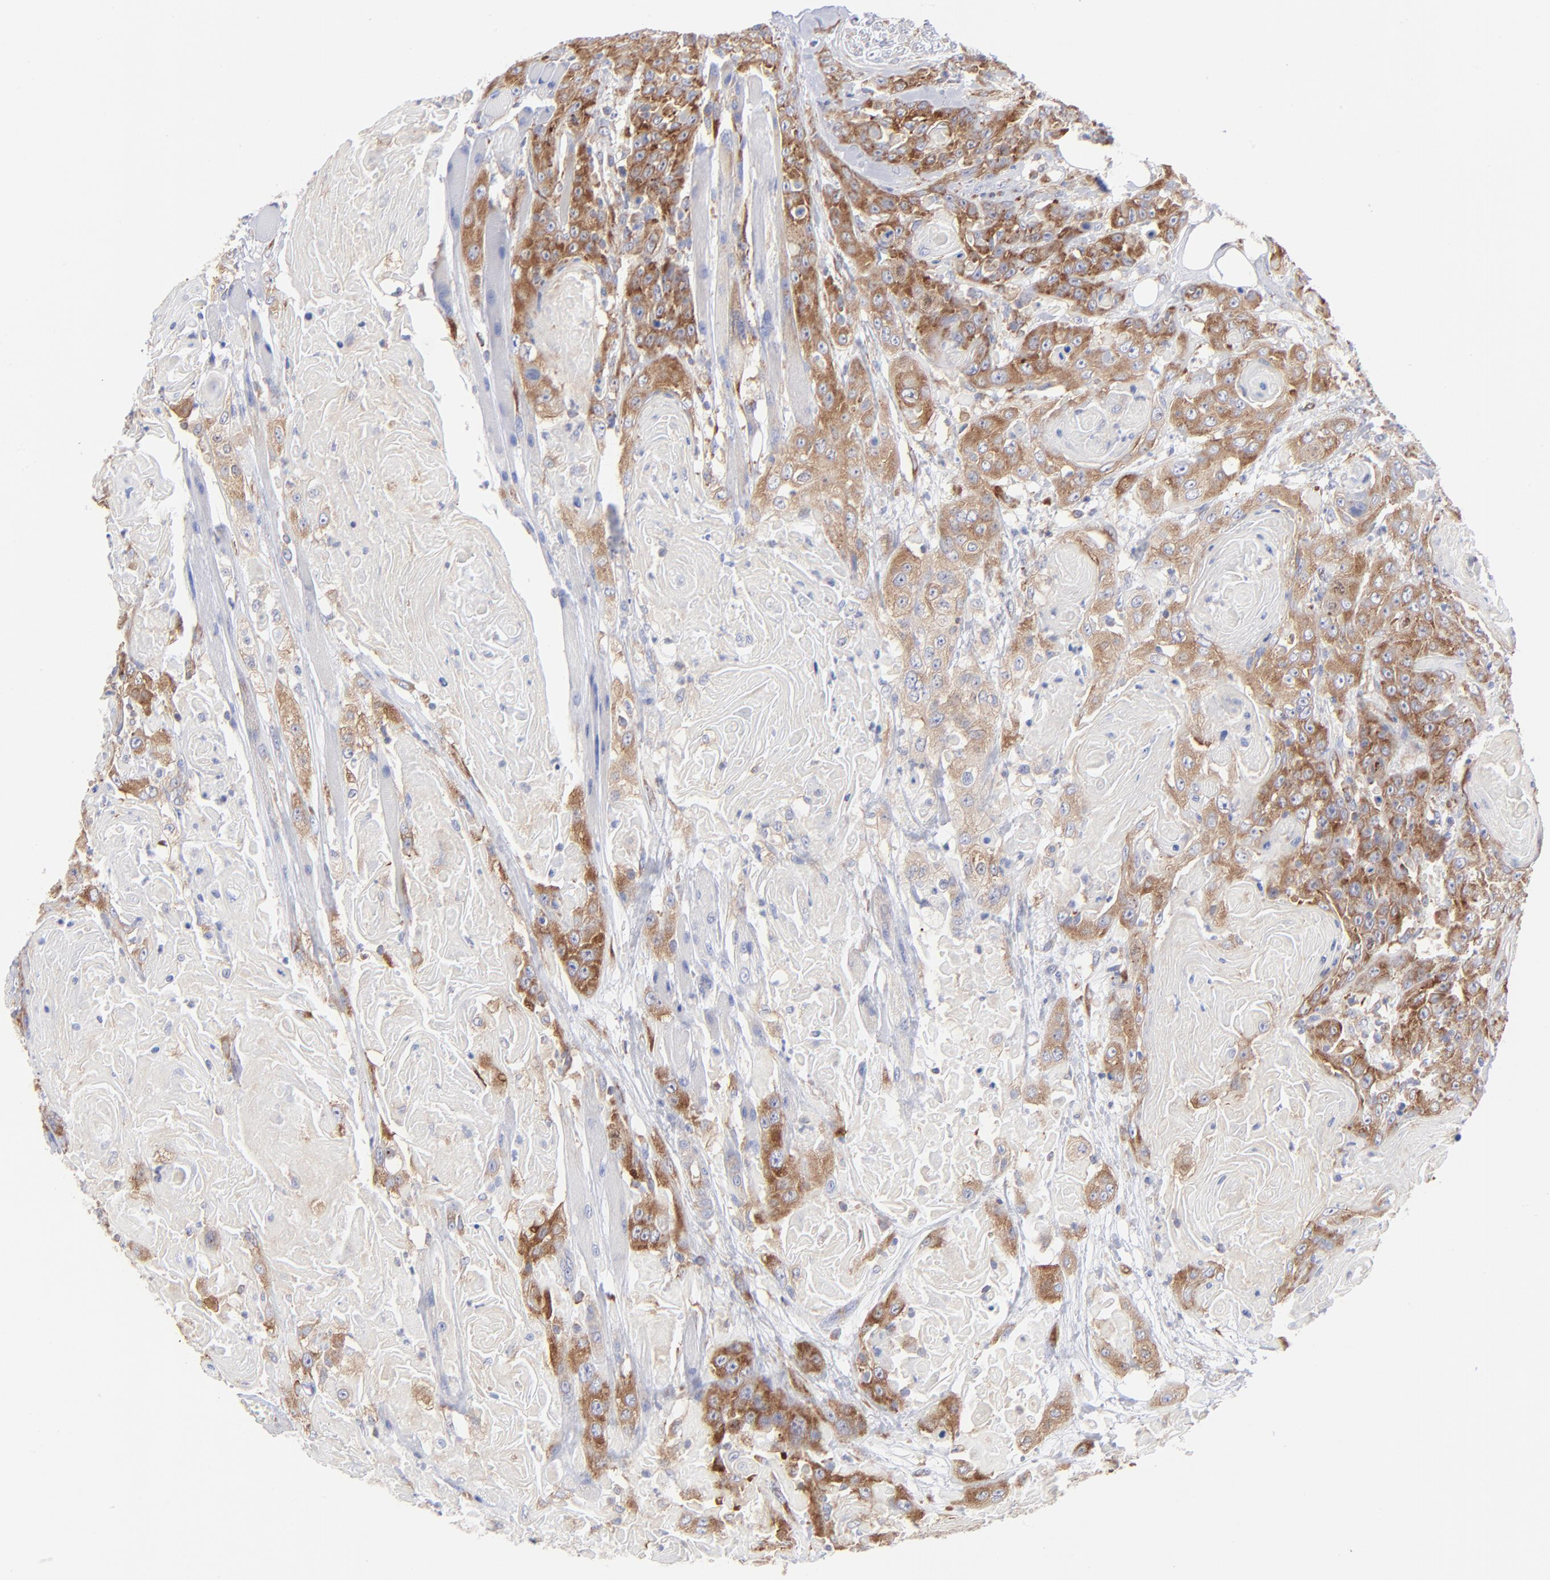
{"staining": {"intensity": "strong", "quantity": ">75%", "location": "cytoplasmic/membranous"}, "tissue": "head and neck cancer", "cell_type": "Tumor cells", "image_type": "cancer", "snomed": [{"axis": "morphology", "description": "Squamous cell carcinoma, NOS"}, {"axis": "topography", "description": "Head-Neck"}], "caption": "This histopathology image exhibits IHC staining of head and neck cancer, with high strong cytoplasmic/membranous staining in approximately >75% of tumor cells.", "gene": "EIF2AK2", "patient": {"sex": "female", "age": 84}}